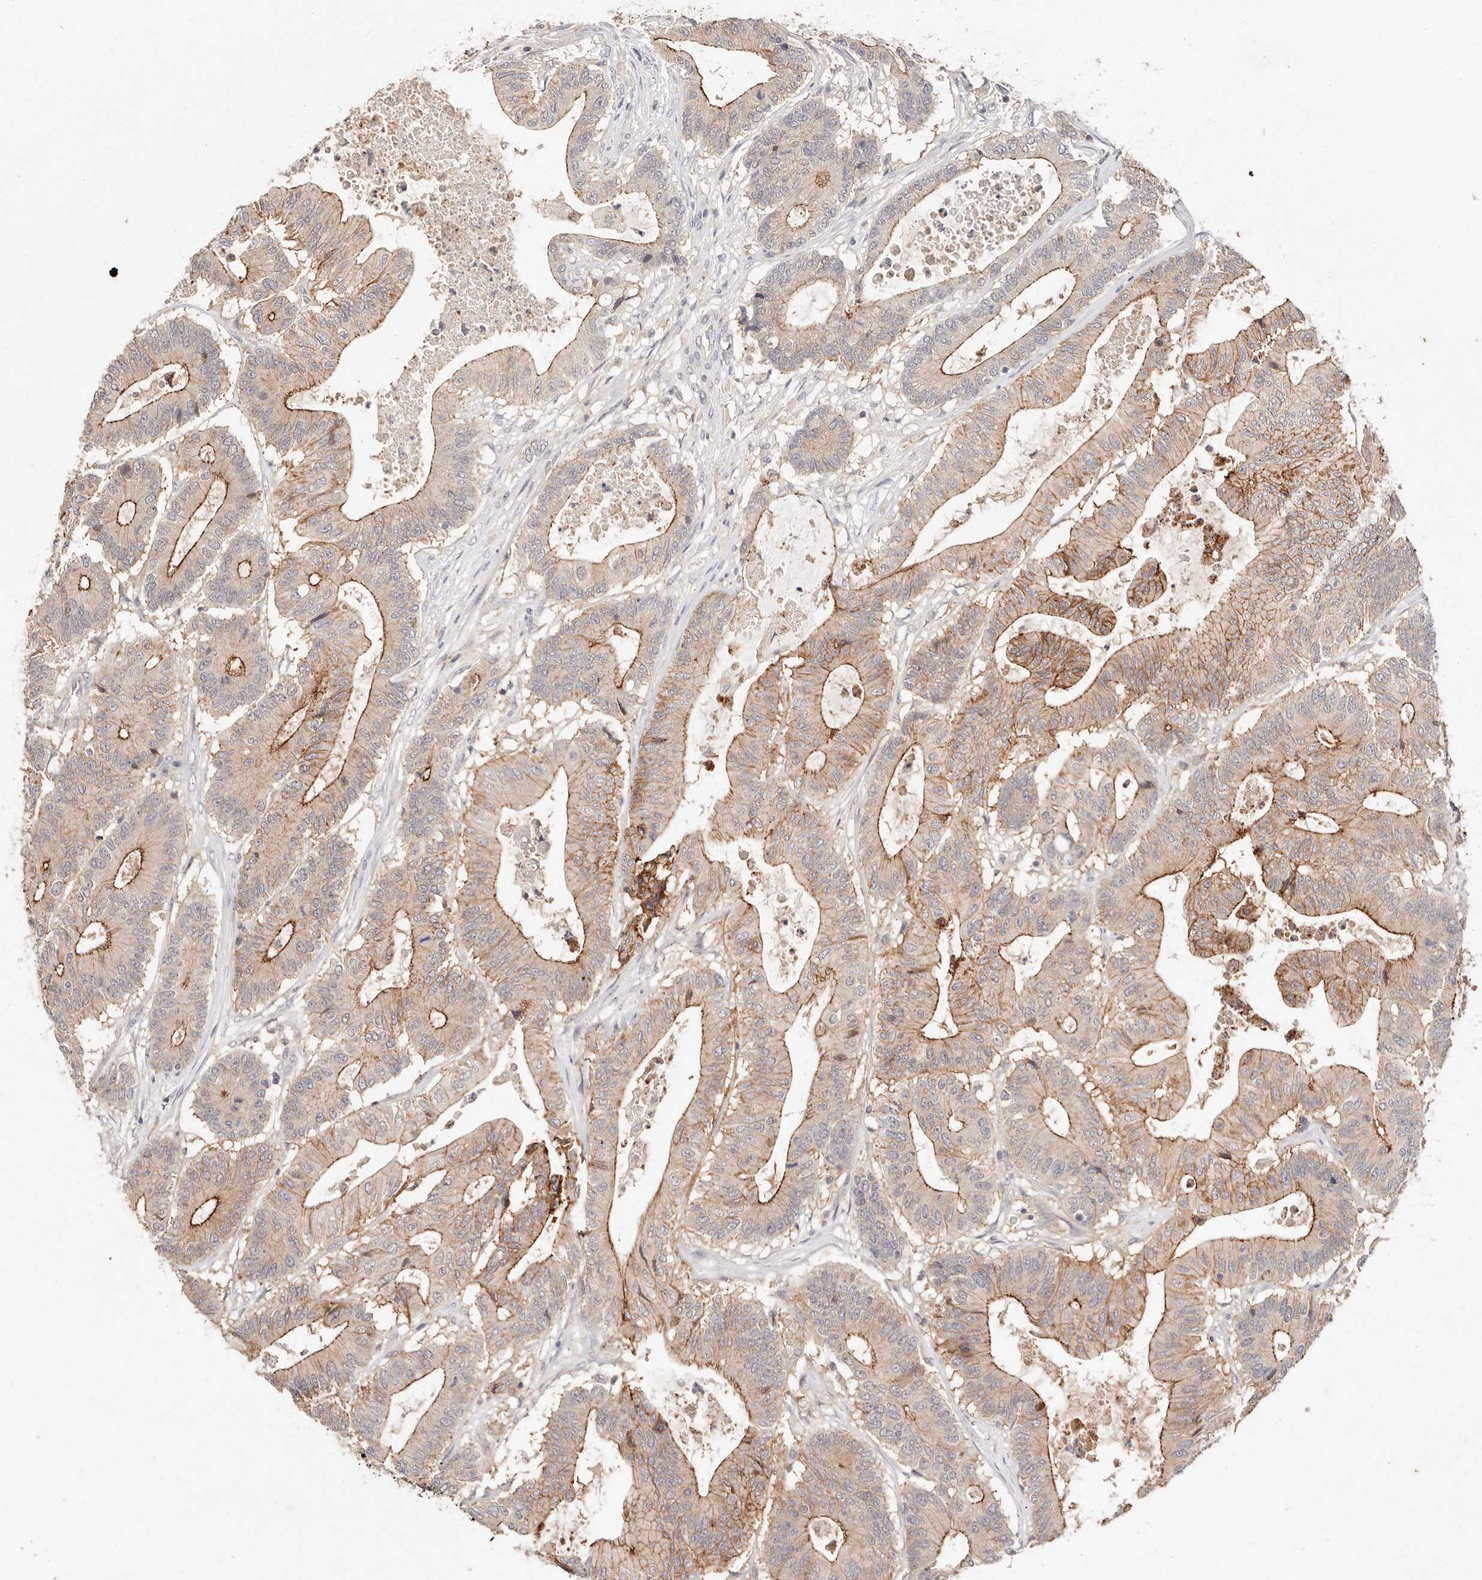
{"staining": {"intensity": "moderate", "quantity": "25%-75%", "location": "cytoplasmic/membranous"}, "tissue": "colorectal cancer", "cell_type": "Tumor cells", "image_type": "cancer", "snomed": [{"axis": "morphology", "description": "Adenocarcinoma, NOS"}, {"axis": "topography", "description": "Colon"}], "caption": "Immunohistochemistry (DAB (3,3'-diaminobenzidine)) staining of human colorectal adenocarcinoma shows moderate cytoplasmic/membranous protein positivity in about 25%-75% of tumor cells.", "gene": "CXADR", "patient": {"sex": "female", "age": 84}}